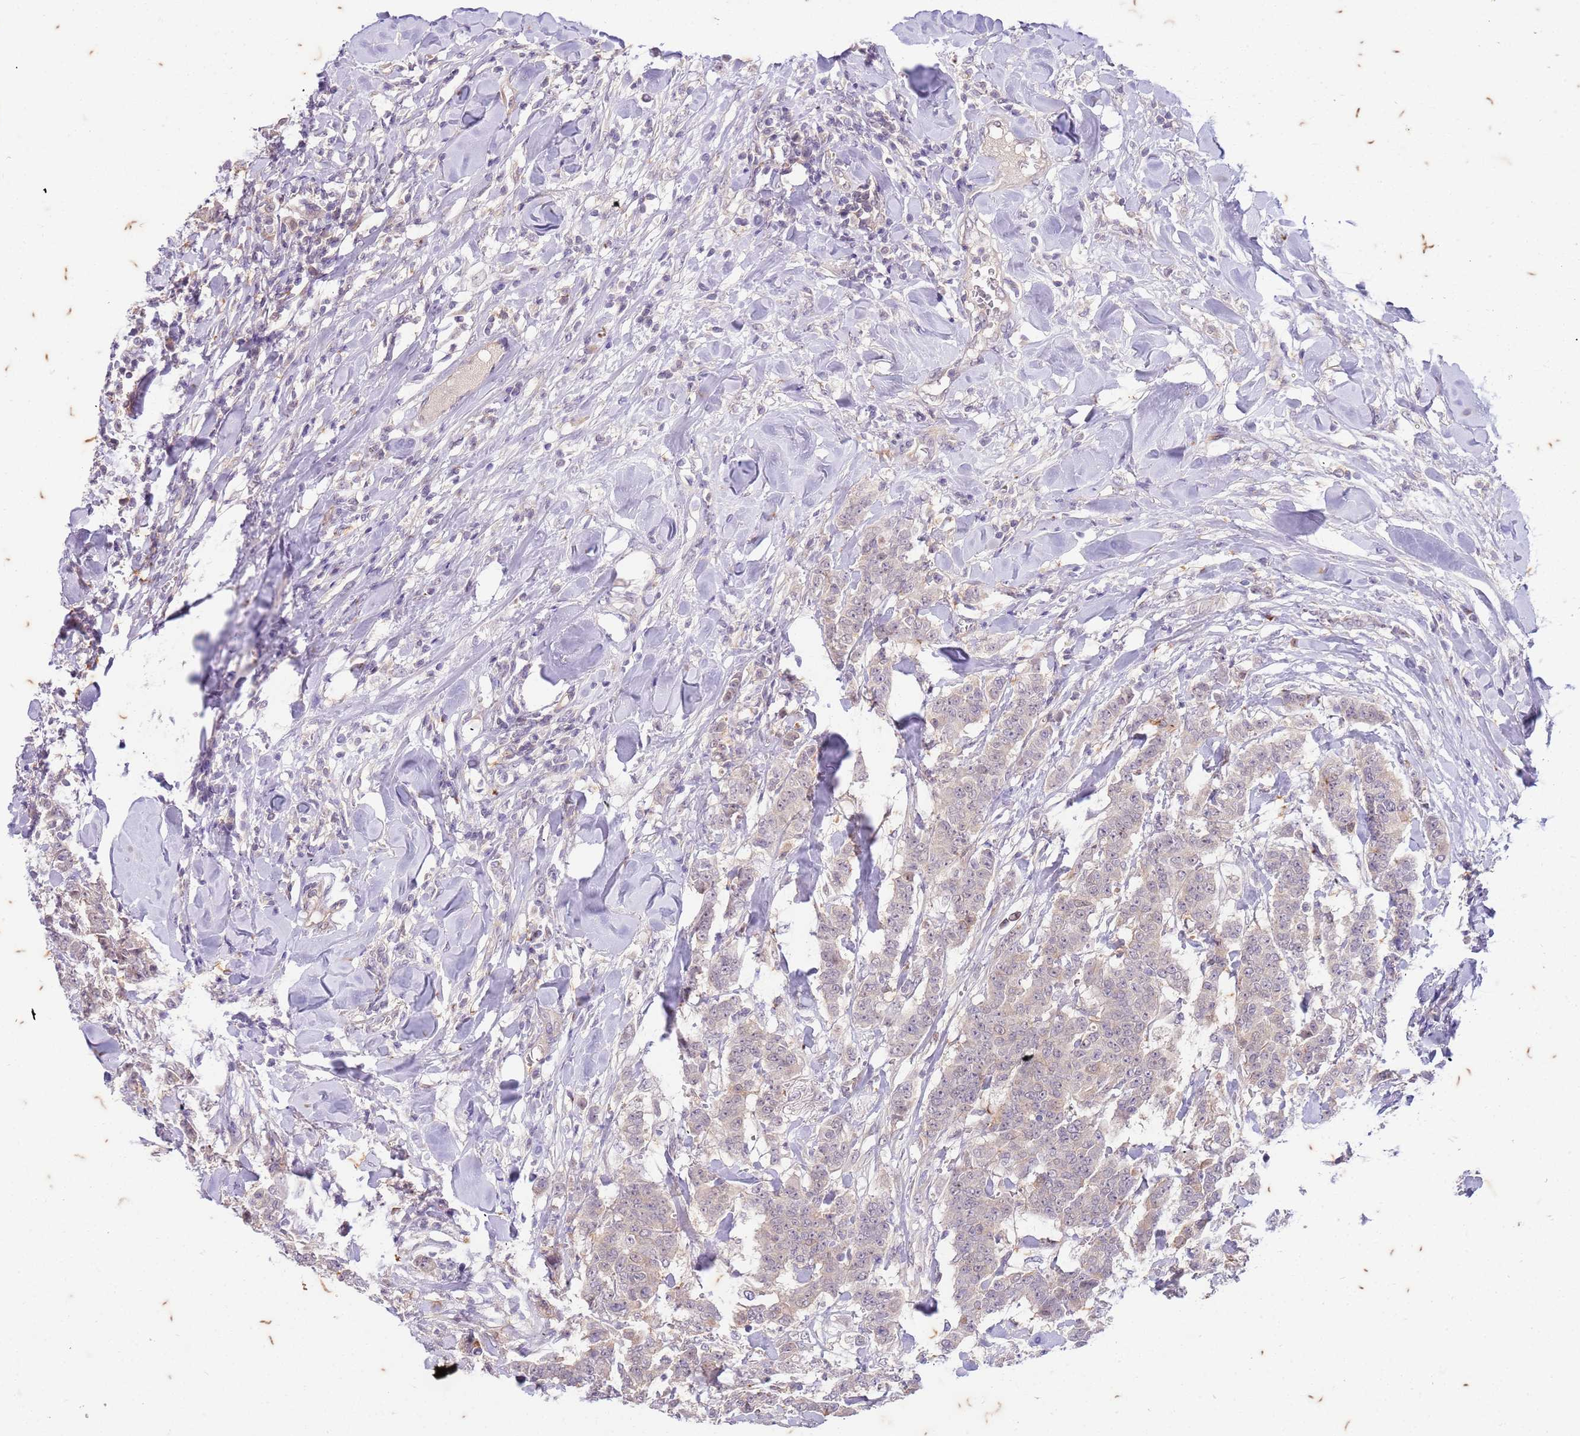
{"staining": {"intensity": "negative", "quantity": "none", "location": "none"}, "tissue": "breast cancer", "cell_type": "Tumor cells", "image_type": "cancer", "snomed": [{"axis": "morphology", "description": "Duct carcinoma"}, {"axis": "topography", "description": "Breast"}], "caption": "A micrograph of breast cancer (infiltrating ductal carcinoma) stained for a protein demonstrates no brown staining in tumor cells.", "gene": "RAPGEF3", "patient": {"sex": "female", "age": 40}}